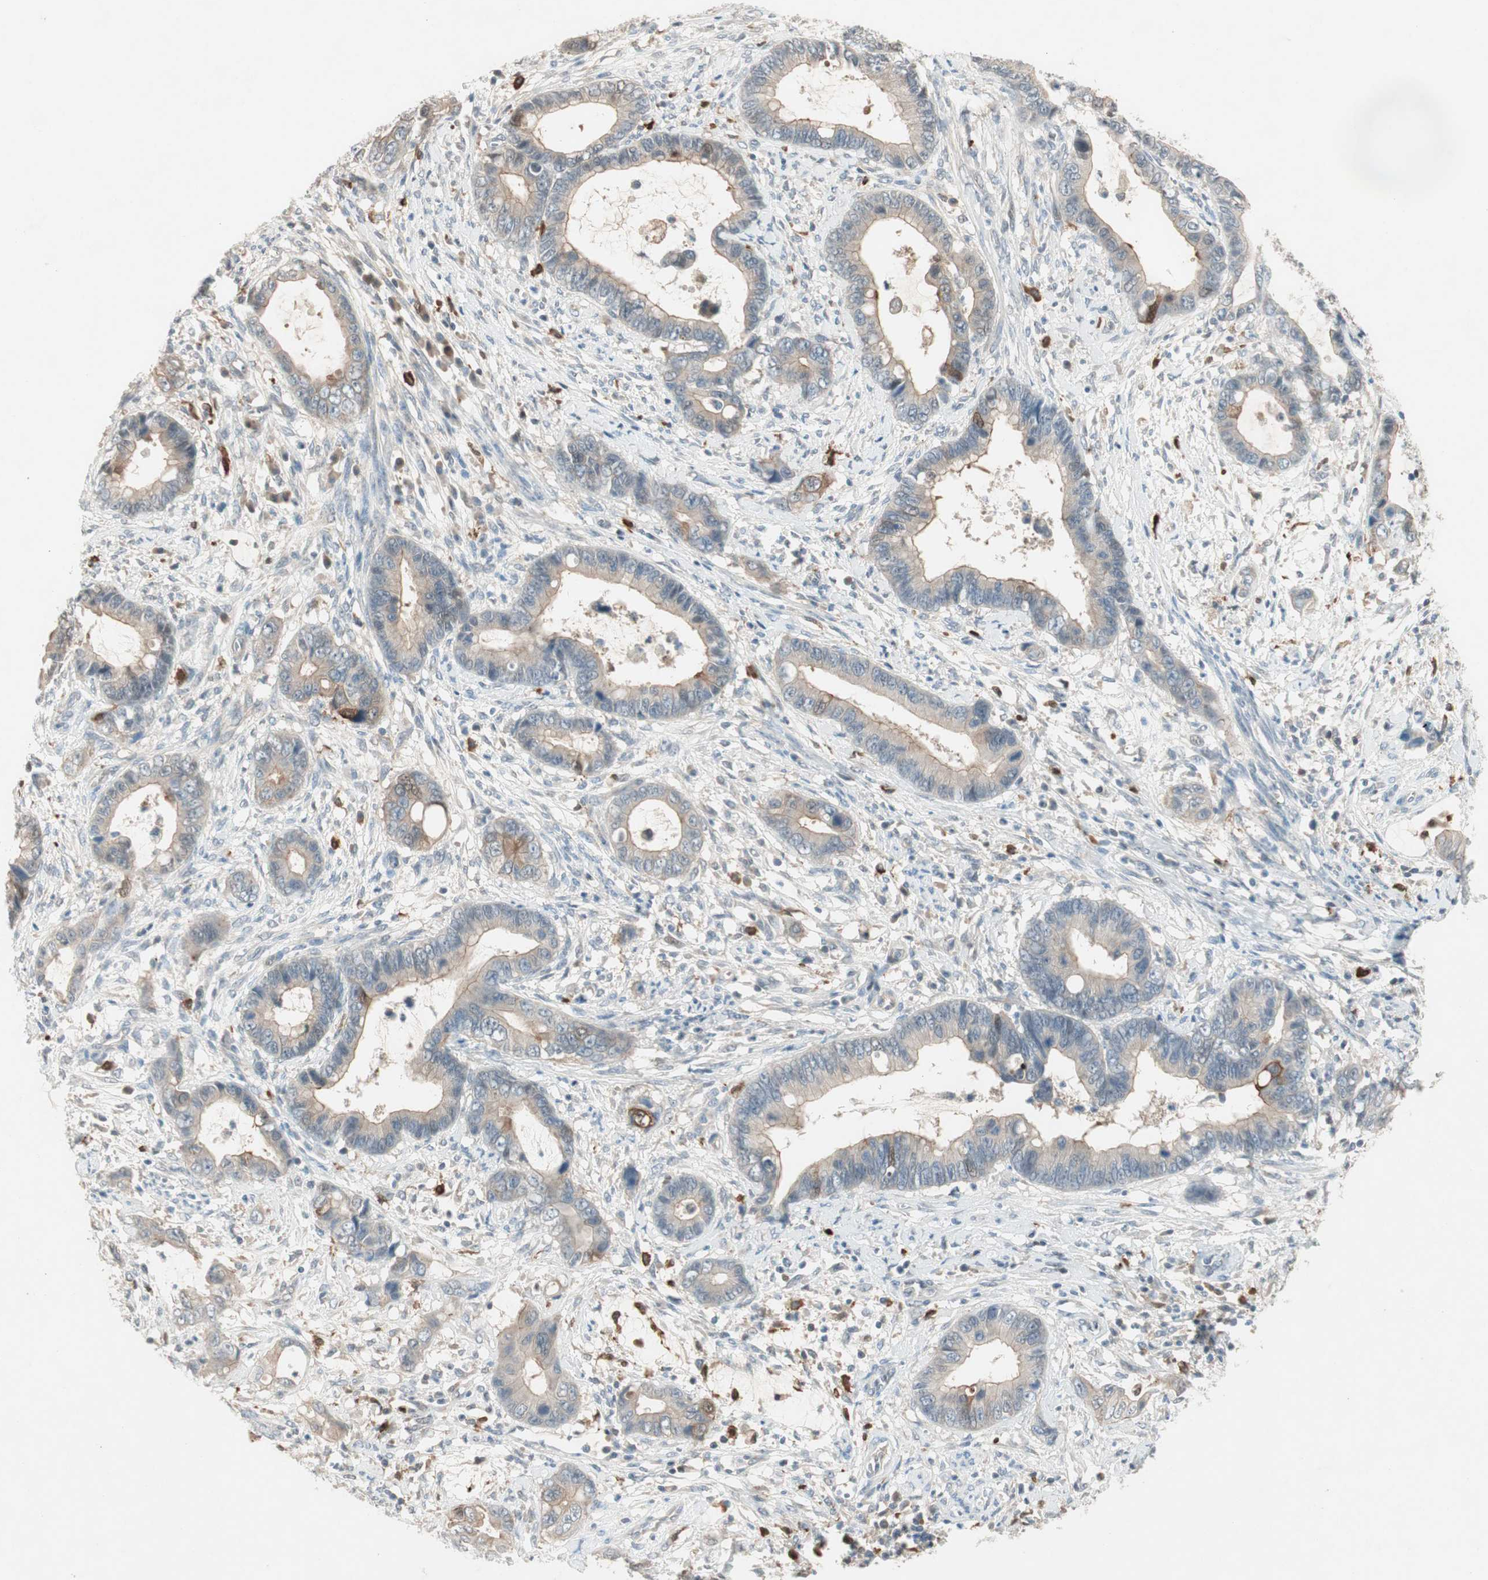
{"staining": {"intensity": "strong", "quantity": "25%-75%", "location": "cytoplasmic/membranous,nuclear"}, "tissue": "cervical cancer", "cell_type": "Tumor cells", "image_type": "cancer", "snomed": [{"axis": "morphology", "description": "Adenocarcinoma, NOS"}, {"axis": "topography", "description": "Cervix"}], "caption": "This histopathology image shows immunohistochemistry (IHC) staining of adenocarcinoma (cervical), with high strong cytoplasmic/membranous and nuclear positivity in approximately 25%-75% of tumor cells.", "gene": "RTL6", "patient": {"sex": "female", "age": 44}}